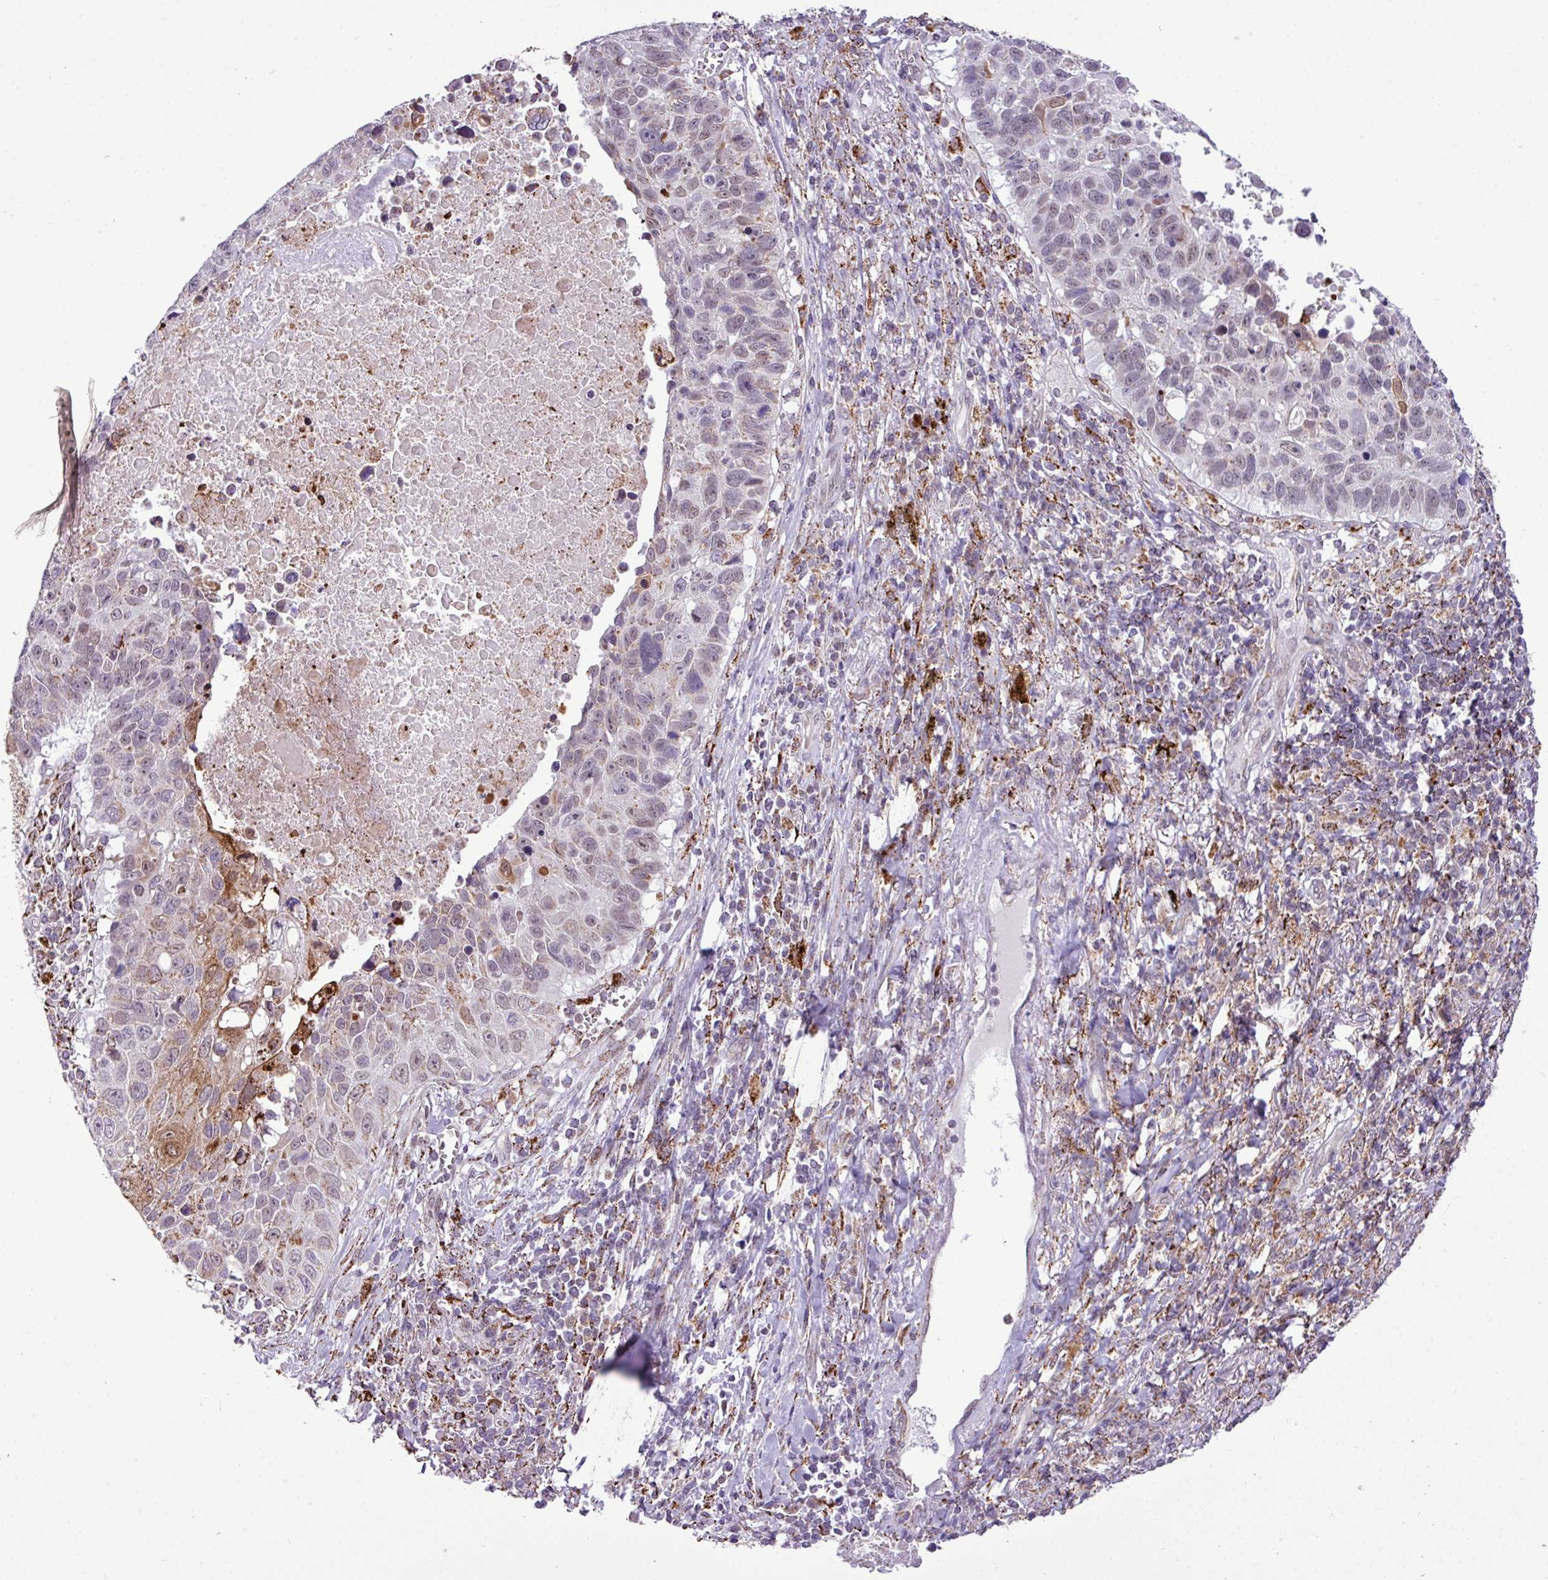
{"staining": {"intensity": "weak", "quantity": "<25%", "location": "cytoplasmic/membranous,nuclear"}, "tissue": "lung cancer", "cell_type": "Tumor cells", "image_type": "cancer", "snomed": [{"axis": "morphology", "description": "Squamous cell carcinoma, NOS"}, {"axis": "topography", "description": "Lung"}], "caption": "There is no significant expression in tumor cells of lung squamous cell carcinoma.", "gene": "SGPP1", "patient": {"sex": "male", "age": 66}}